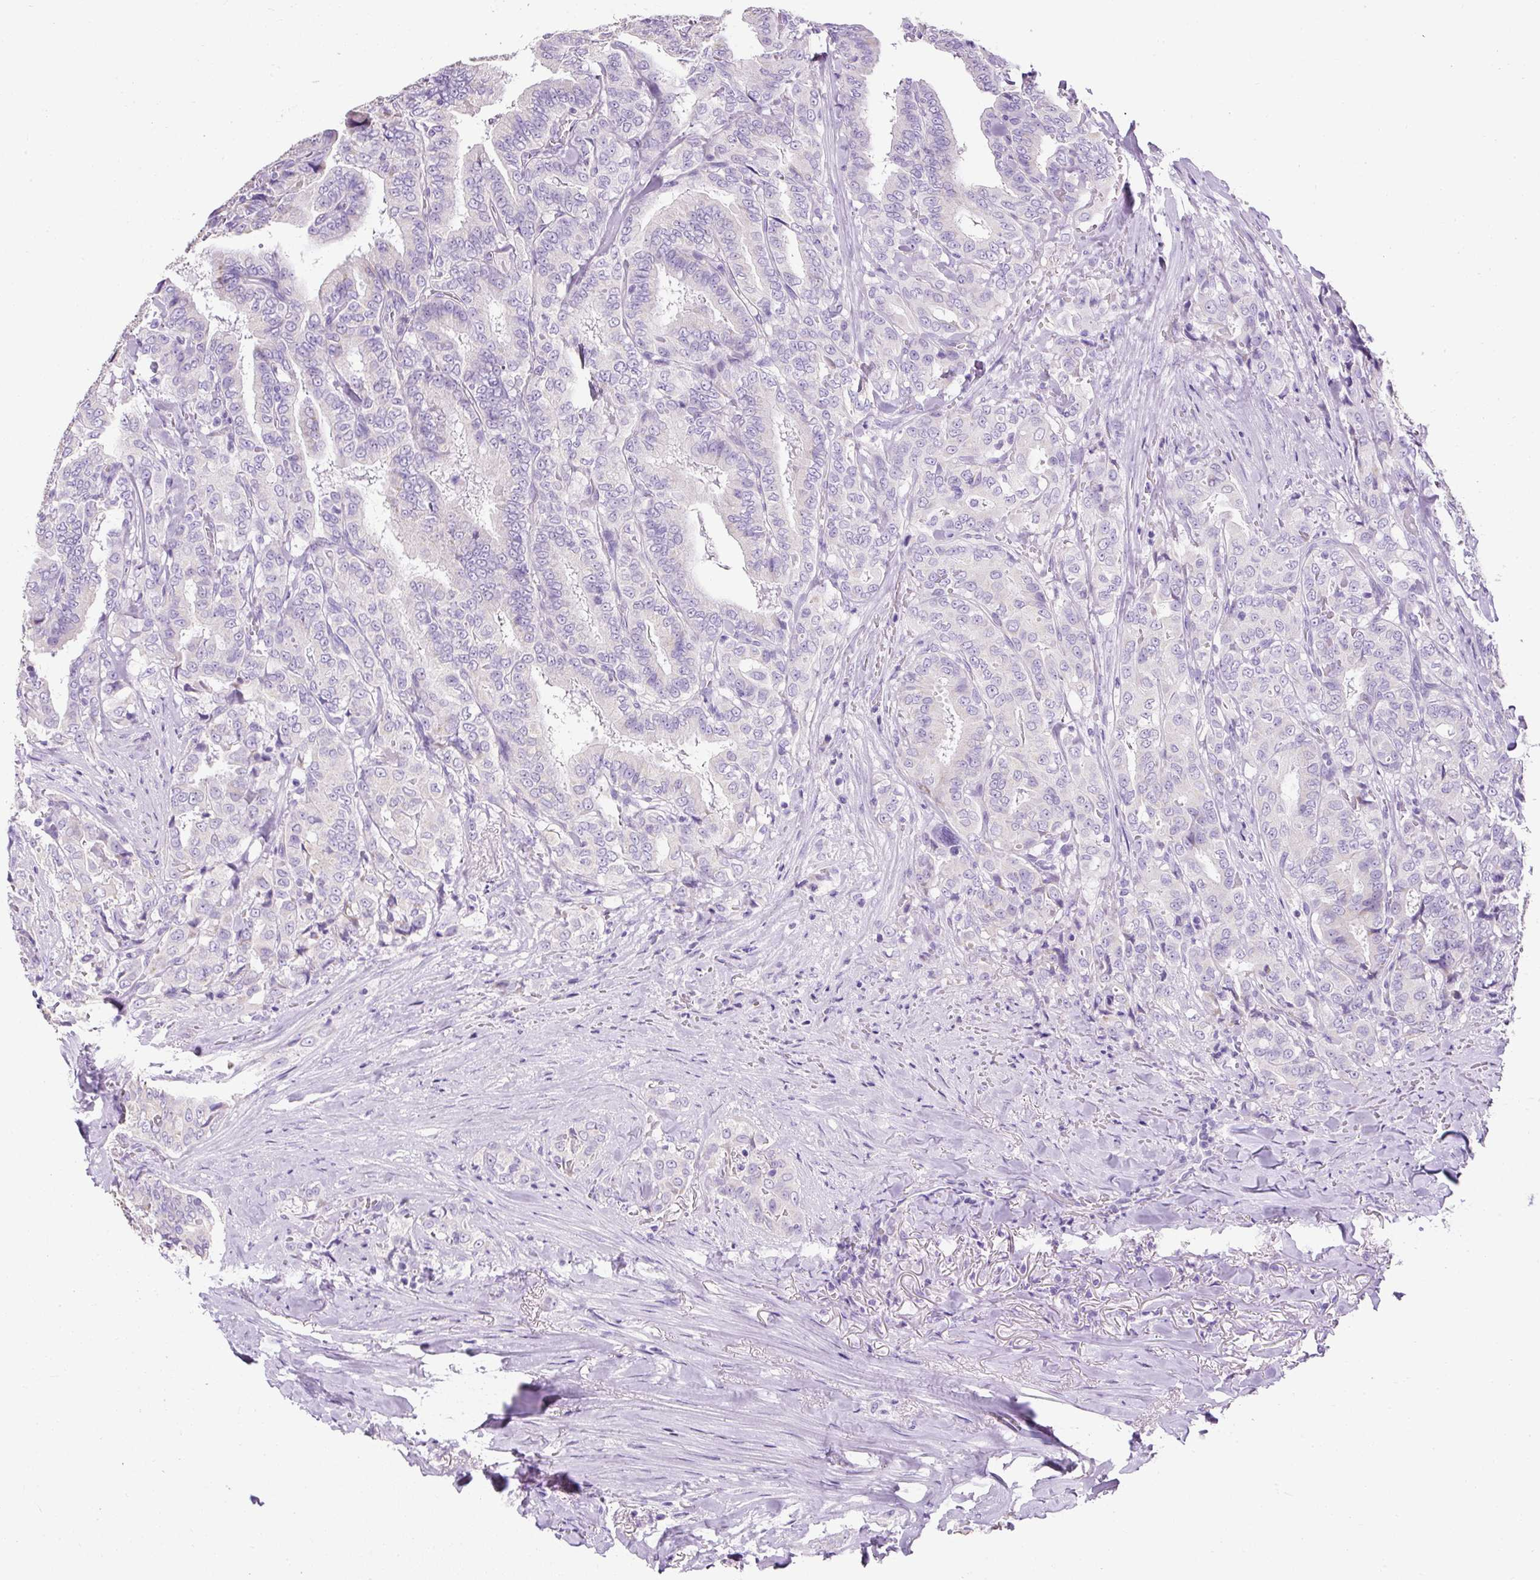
{"staining": {"intensity": "negative", "quantity": "none", "location": "none"}, "tissue": "thyroid cancer", "cell_type": "Tumor cells", "image_type": "cancer", "snomed": [{"axis": "morphology", "description": "Papillary adenocarcinoma, NOS"}, {"axis": "topography", "description": "Thyroid gland"}], "caption": "Immunohistochemistry micrograph of neoplastic tissue: human thyroid cancer stained with DAB reveals no significant protein expression in tumor cells.", "gene": "C2CD4C", "patient": {"sex": "male", "age": 61}}